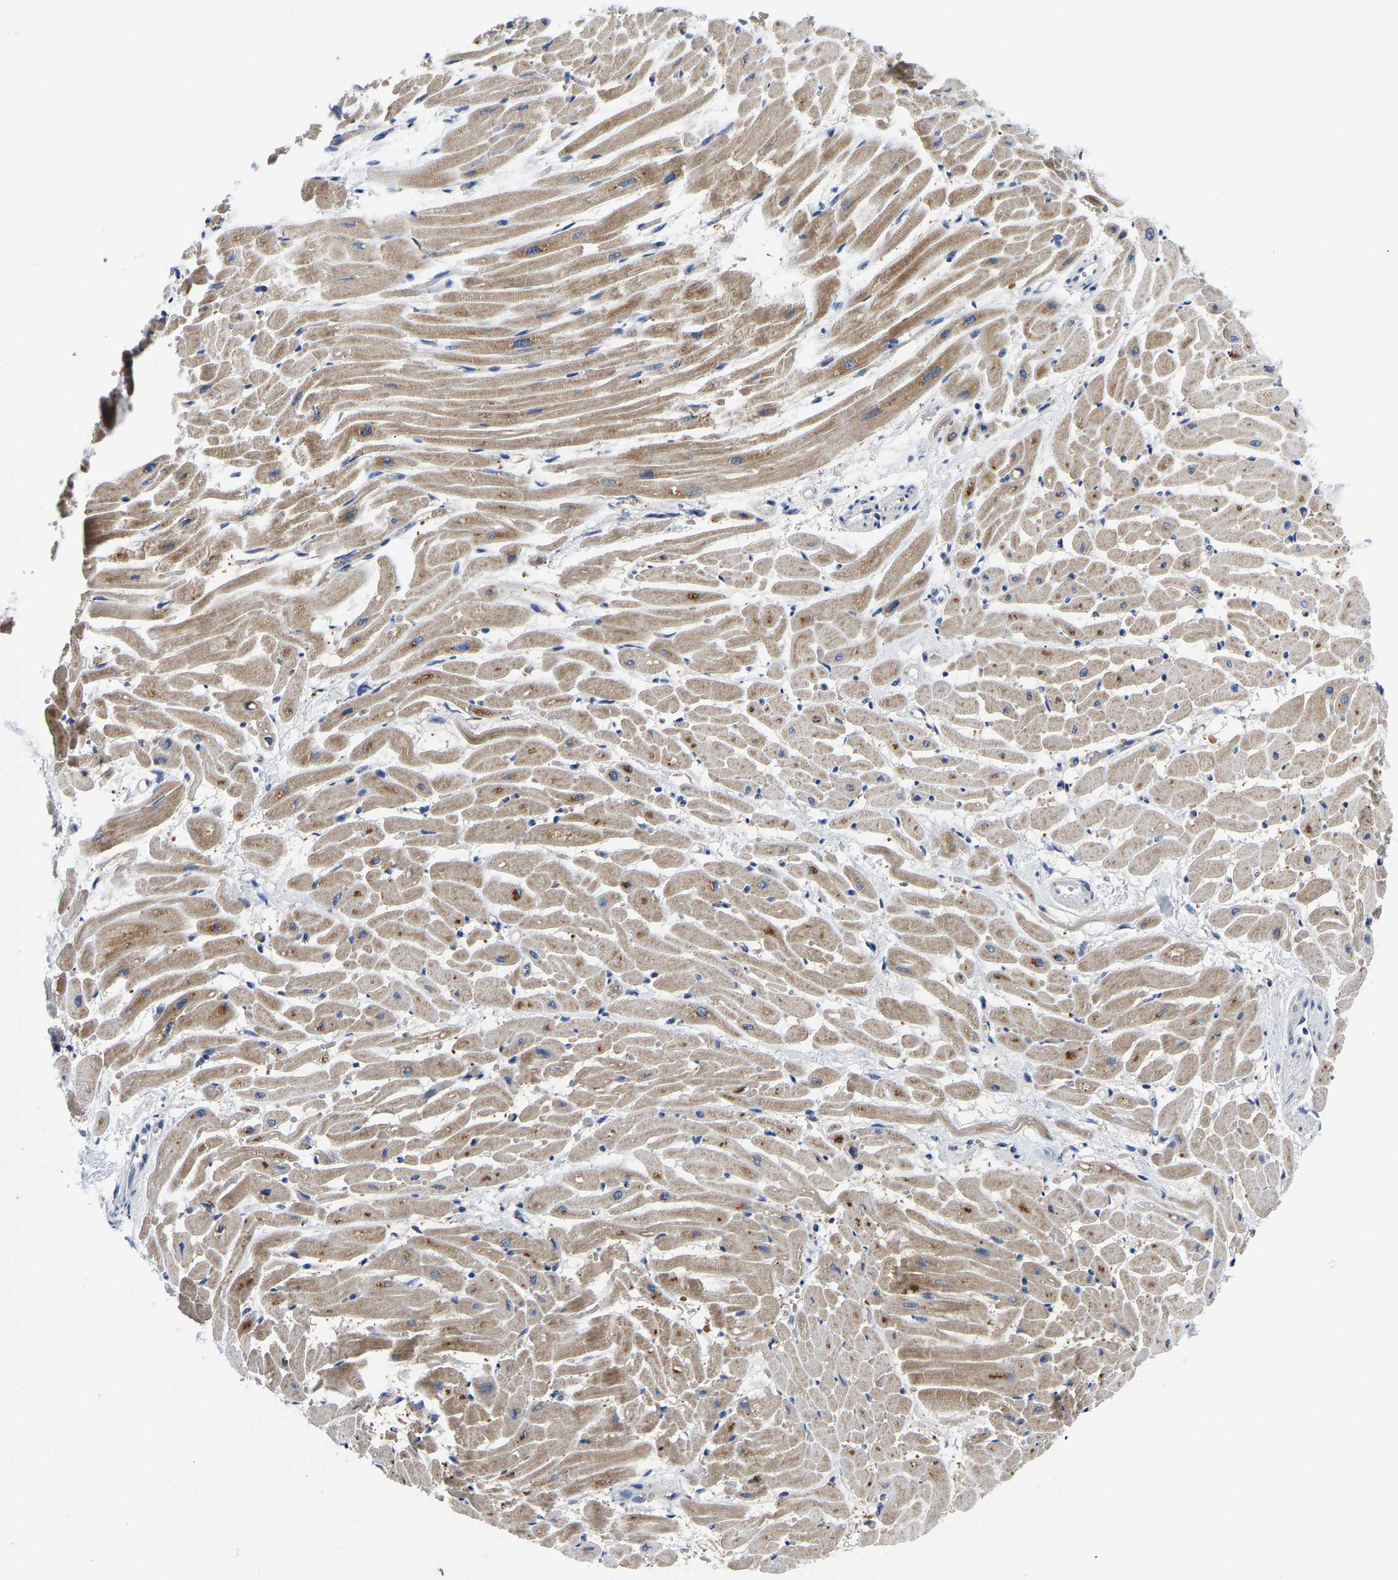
{"staining": {"intensity": "moderate", "quantity": "25%-75%", "location": "cytoplasmic/membranous"}, "tissue": "heart muscle", "cell_type": "Cardiomyocytes", "image_type": "normal", "snomed": [{"axis": "morphology", "description": "Normal tissue, NOS"}, {"axis": "topography", "description": "Heart"}], "caption": "Immunohistochemistry micrograph of unremarkable heart muscle: human heart muscle stained using IHC displays medium levels of moderate protein expression localized specifically in the cytoplasmic/membranous of cardiomyocytes, appearing as a cytoplasmic/membranous brown color.", "gene": "TOR1B", "patient": {"sex": "male", "age": 45}}